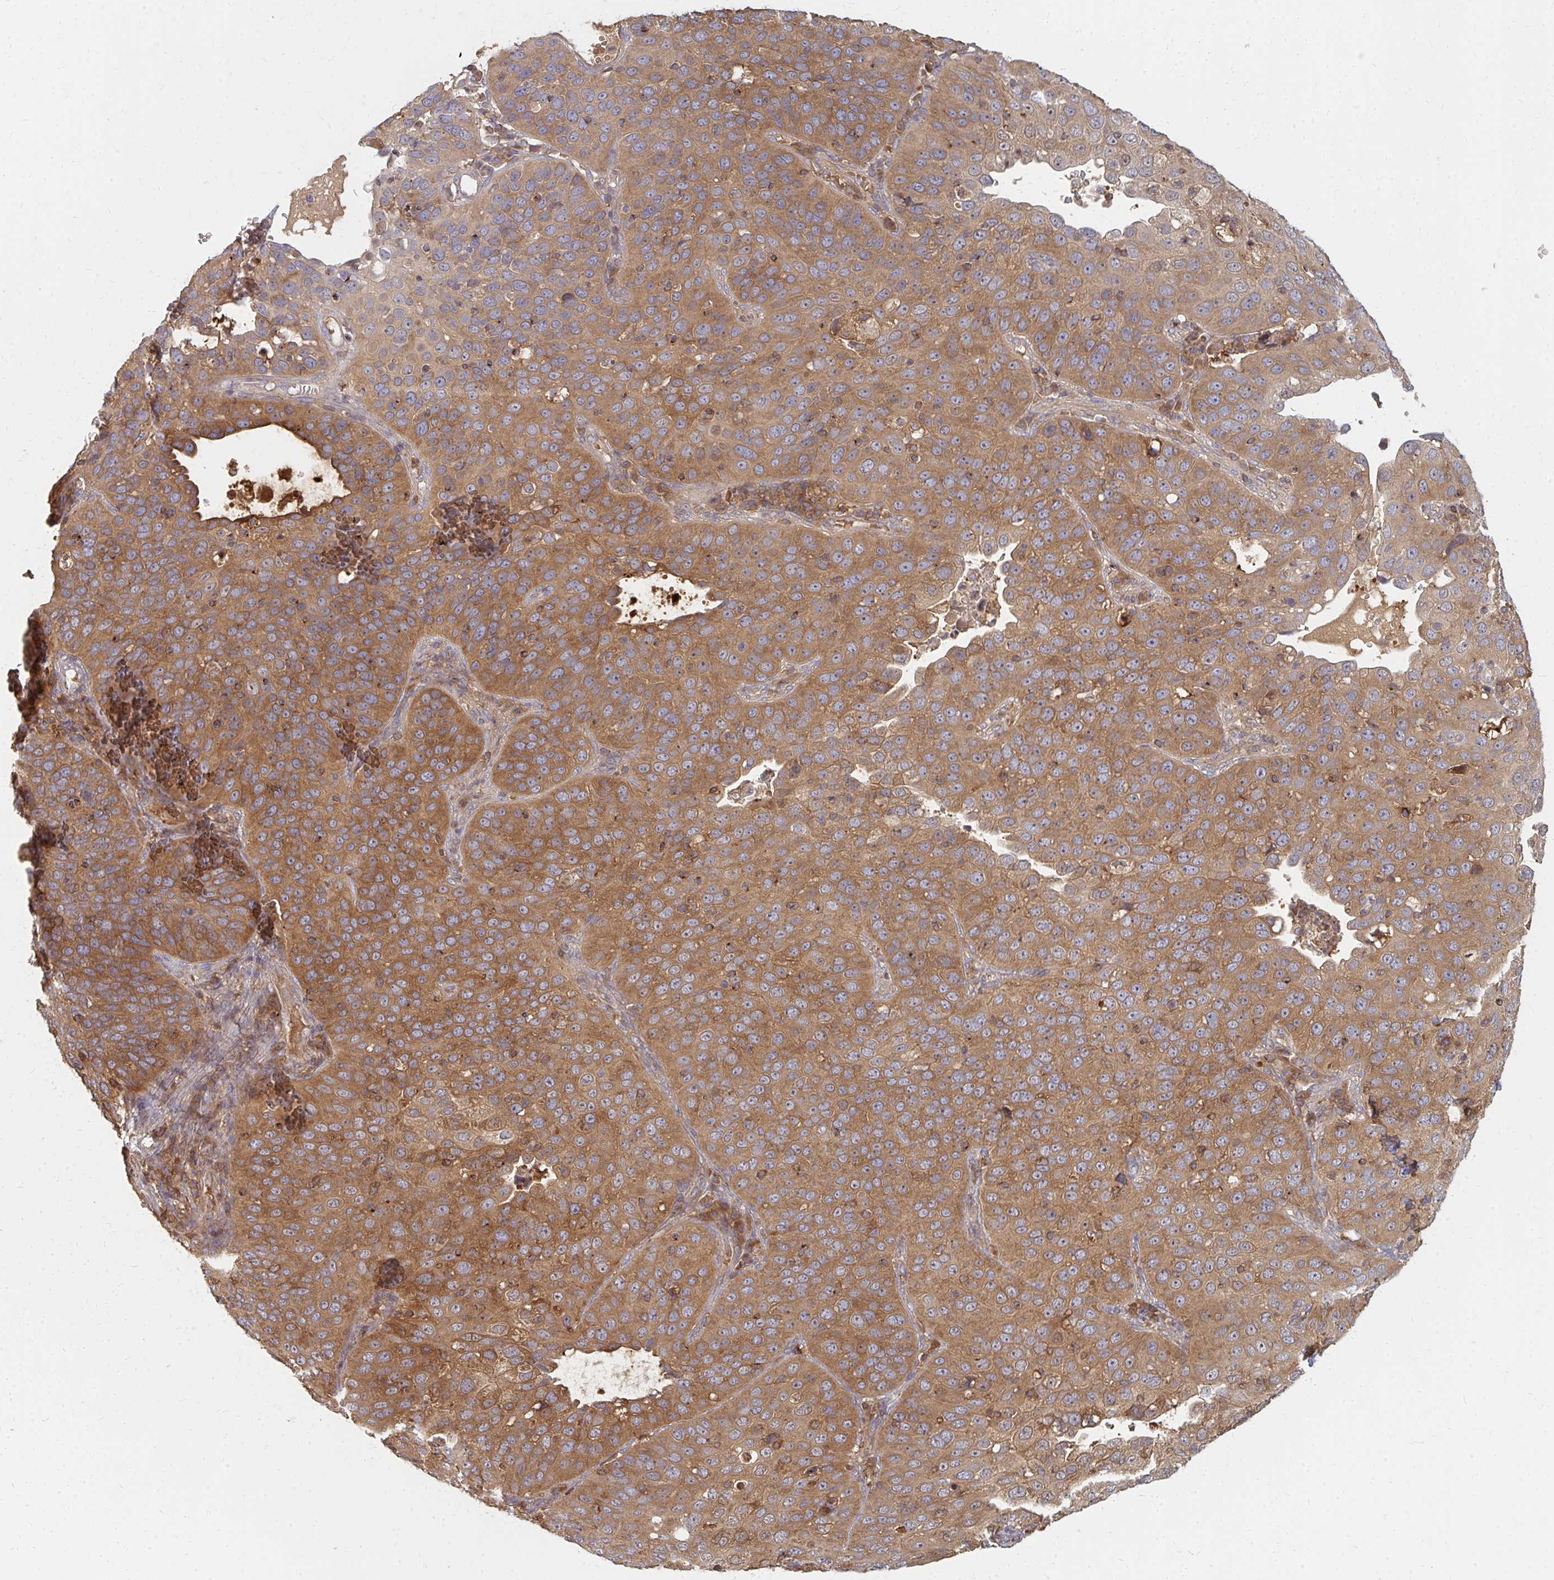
{"staining": {"intensity": "moderate", "quantity": ">75%", "location": "cytoplasmic/membranous"}, "tissue": "cervical cancer", "cell_type": "Tumor cells", "image_type": "cancer", "snomed": [{"axis": "morphology", "description": "Squamous cell carcinoma, NOS"}, {"axis": "topography", "description": "Cervix"}], "caption": "Human cervical cancer stained with a brown dye demonstrates moderate cytoplasmic/membranous positive positivity in about >75% of tumor cells.", "gene": "ZNF285", "patient": {"sex": "female", "age": 36}}